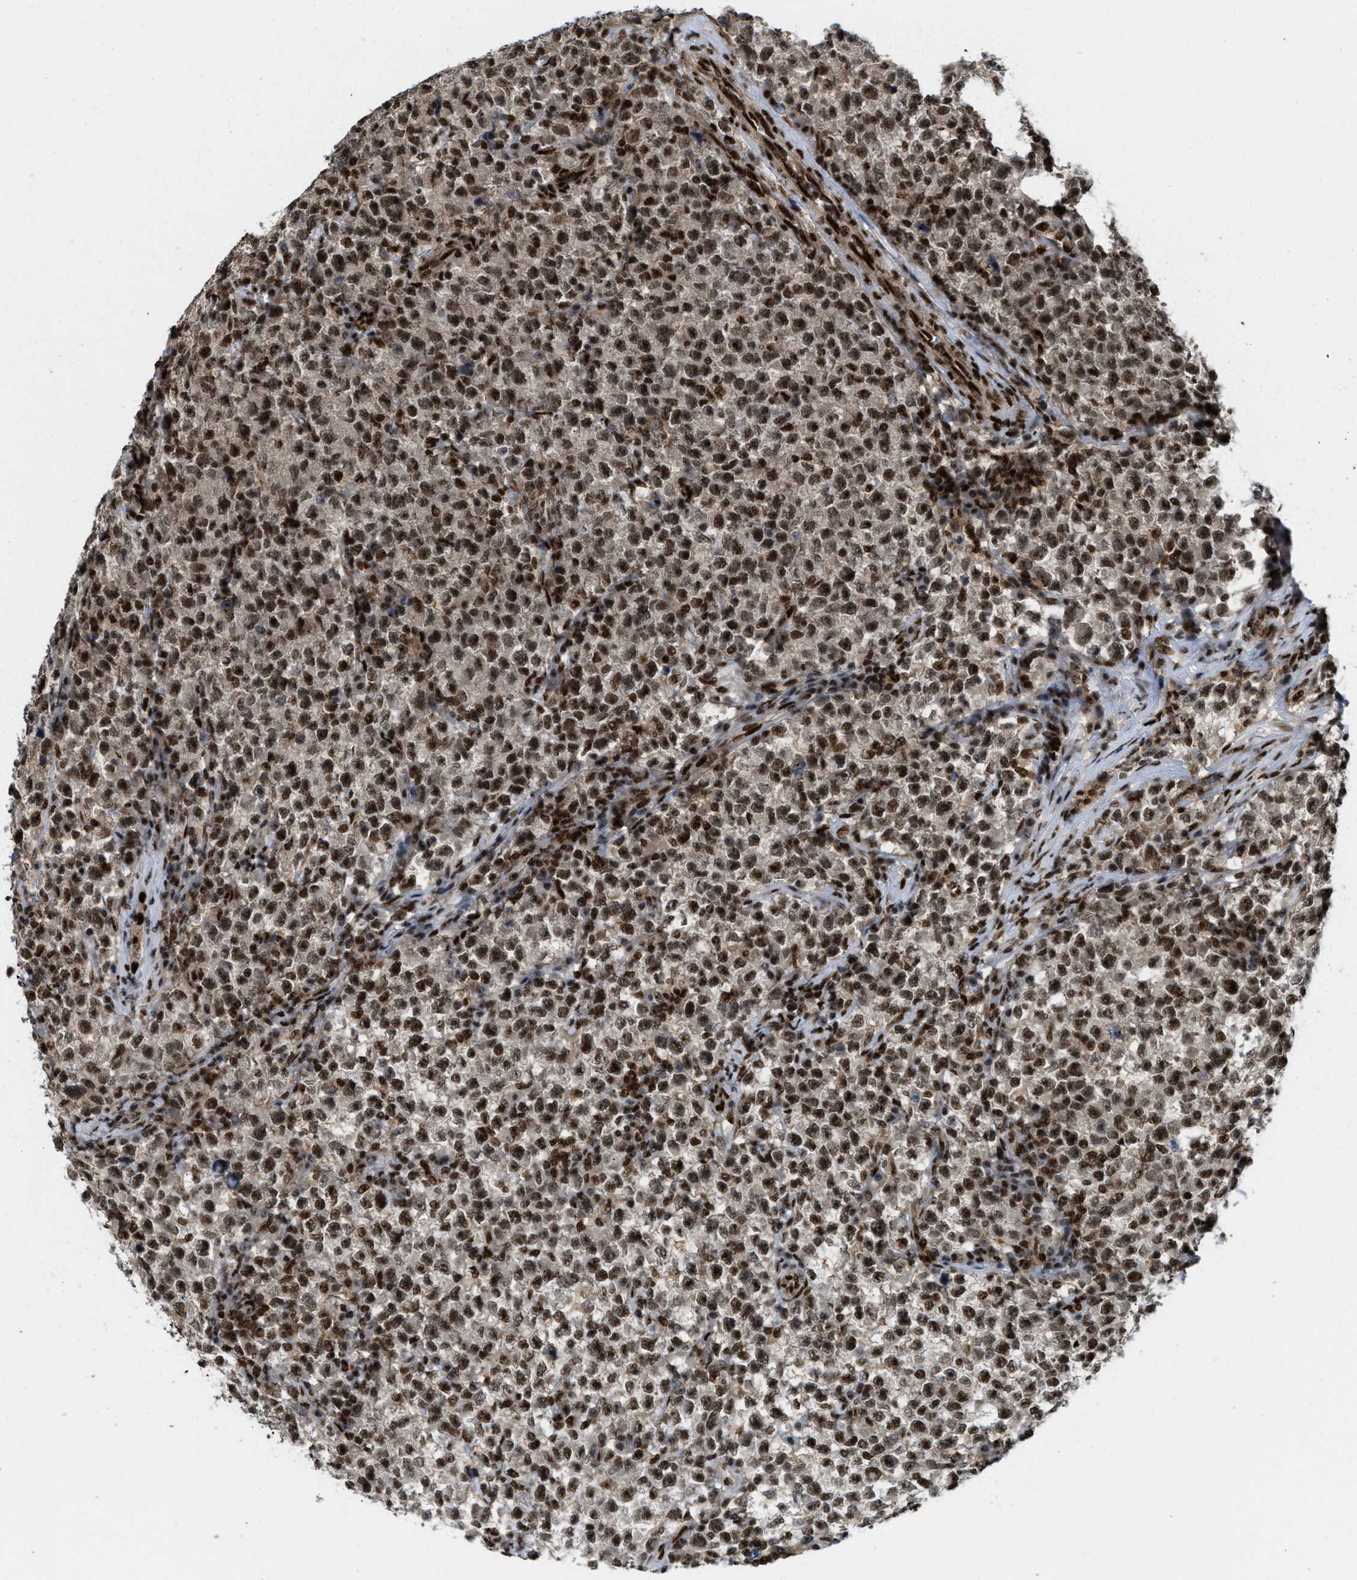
{"staining": {"intensity": "moderate", "quantity": ">75%", "location": "cytoplasmic/membranous,nuclear"}, "tissue": "testis cancer", "cell_type": "Tumor cells", "image_type": "cancer", "snomed": [{"axis": "morphology", "description": "Seminoma, NOS"}, {"axis": "topography", "description": "Testis"}], "caption": "Testis seminoma stained with DAB immunohistochemistry exhibits medium levels of moderate cytoplasmic/membranous and nuclear expression in about >75% of tumor cells.", "gene": "NUMA1", "patient": {"sex": "male", "age": 22}}